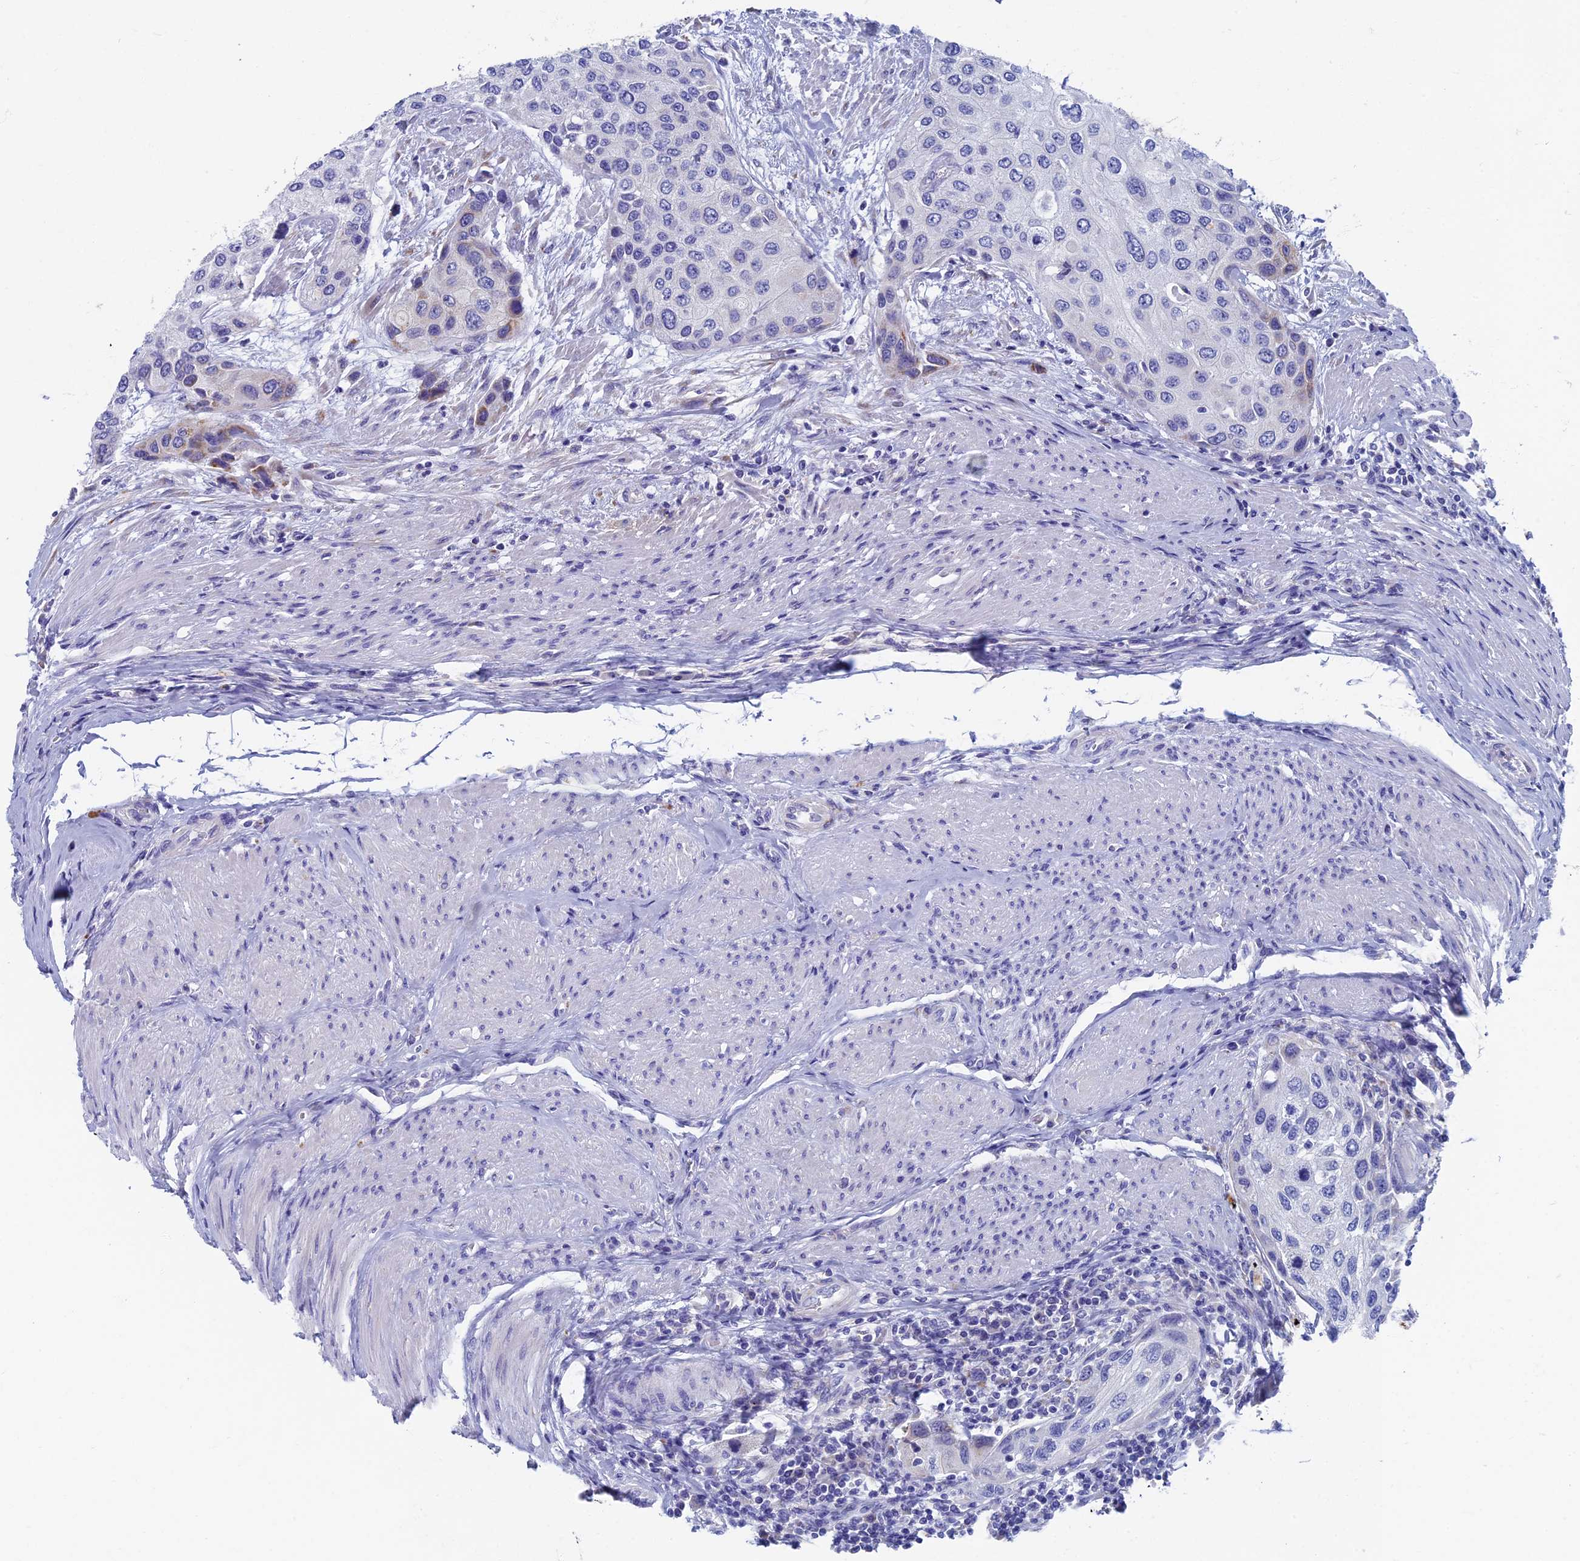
{"staining": {"intensity": "negative", "quantity": "none", "location": "none"}, "tissue": "urothelial cancer", "cell_type": "Tumor cells", "image_type": "cancer", "snomed": [{"axis": "morphology", "description": "Normal tissue, NOS"}, {"axis": "morphology", "description": "Urothelial carcinoma, High grade"}, {"axis": "topography", "description": "Vascular tissue"}, {"axis": "topography", "description": "Urinary bladder"}], "caption": "Tumor cells show no significant staining in urothelial carcinoma (high-grade).", "gene": "OAT", "patient": {"sex": "female", "age": 56}}